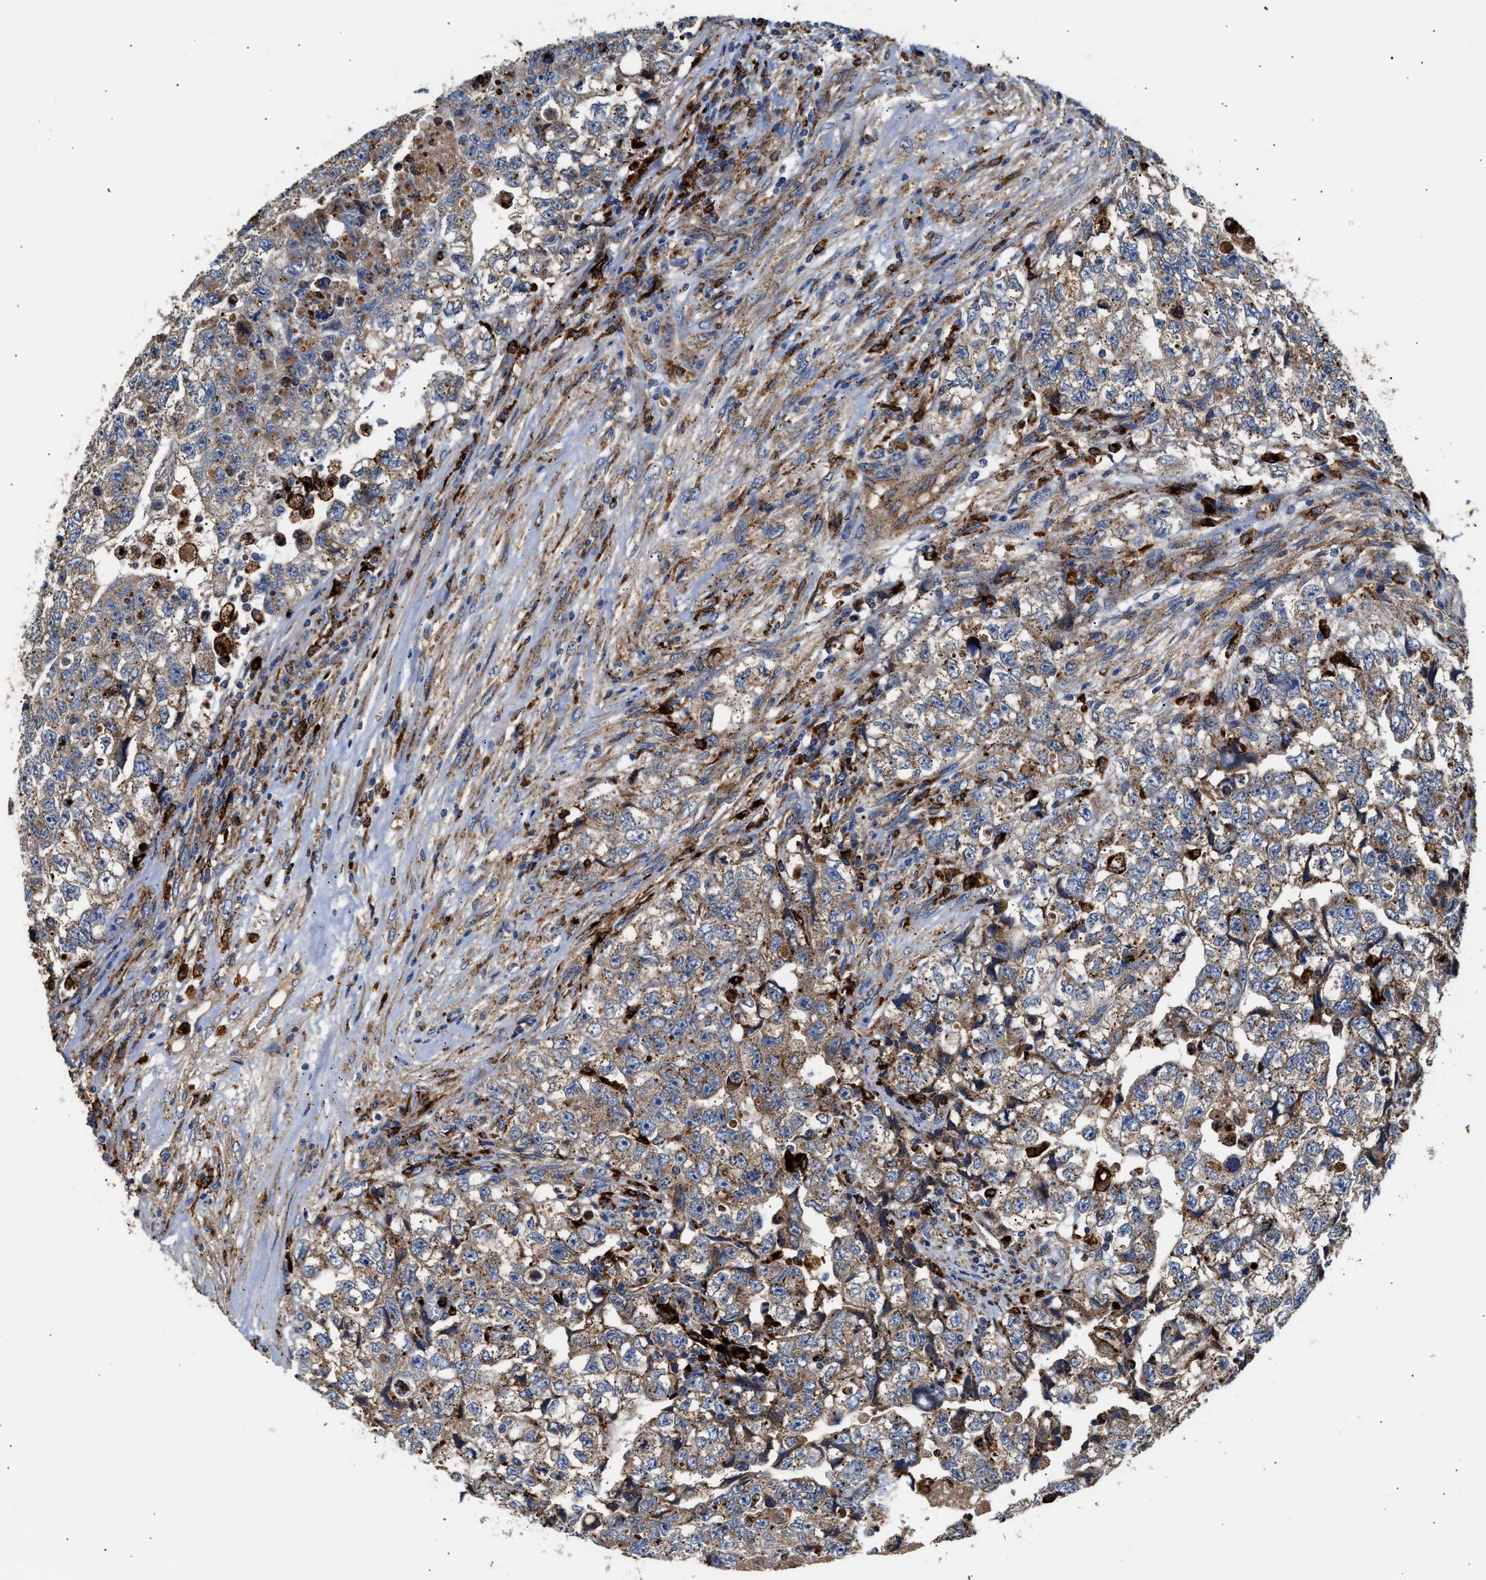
{"staining": {"intensity": "weak", "quantity": ">75%", "location": "cytoplasmic/membranous"}, "tissue": "testis cancer", "cell_type": "Tumor cells", "image_type": "cancer", "snomed": [{"axis": "morphology", "description": "Carcinoma, Embryonal, NOS"}, {"axis": "topography", "description": "Testis"}], "caption": "Immunohistochemical staining of testis cancer reveals low levels of weak cytoplasmic/membranous protein positivity in about >75% of tumor cells.", "gene": "CCDC146", "patient": {"sex": "male", "age": 36}}